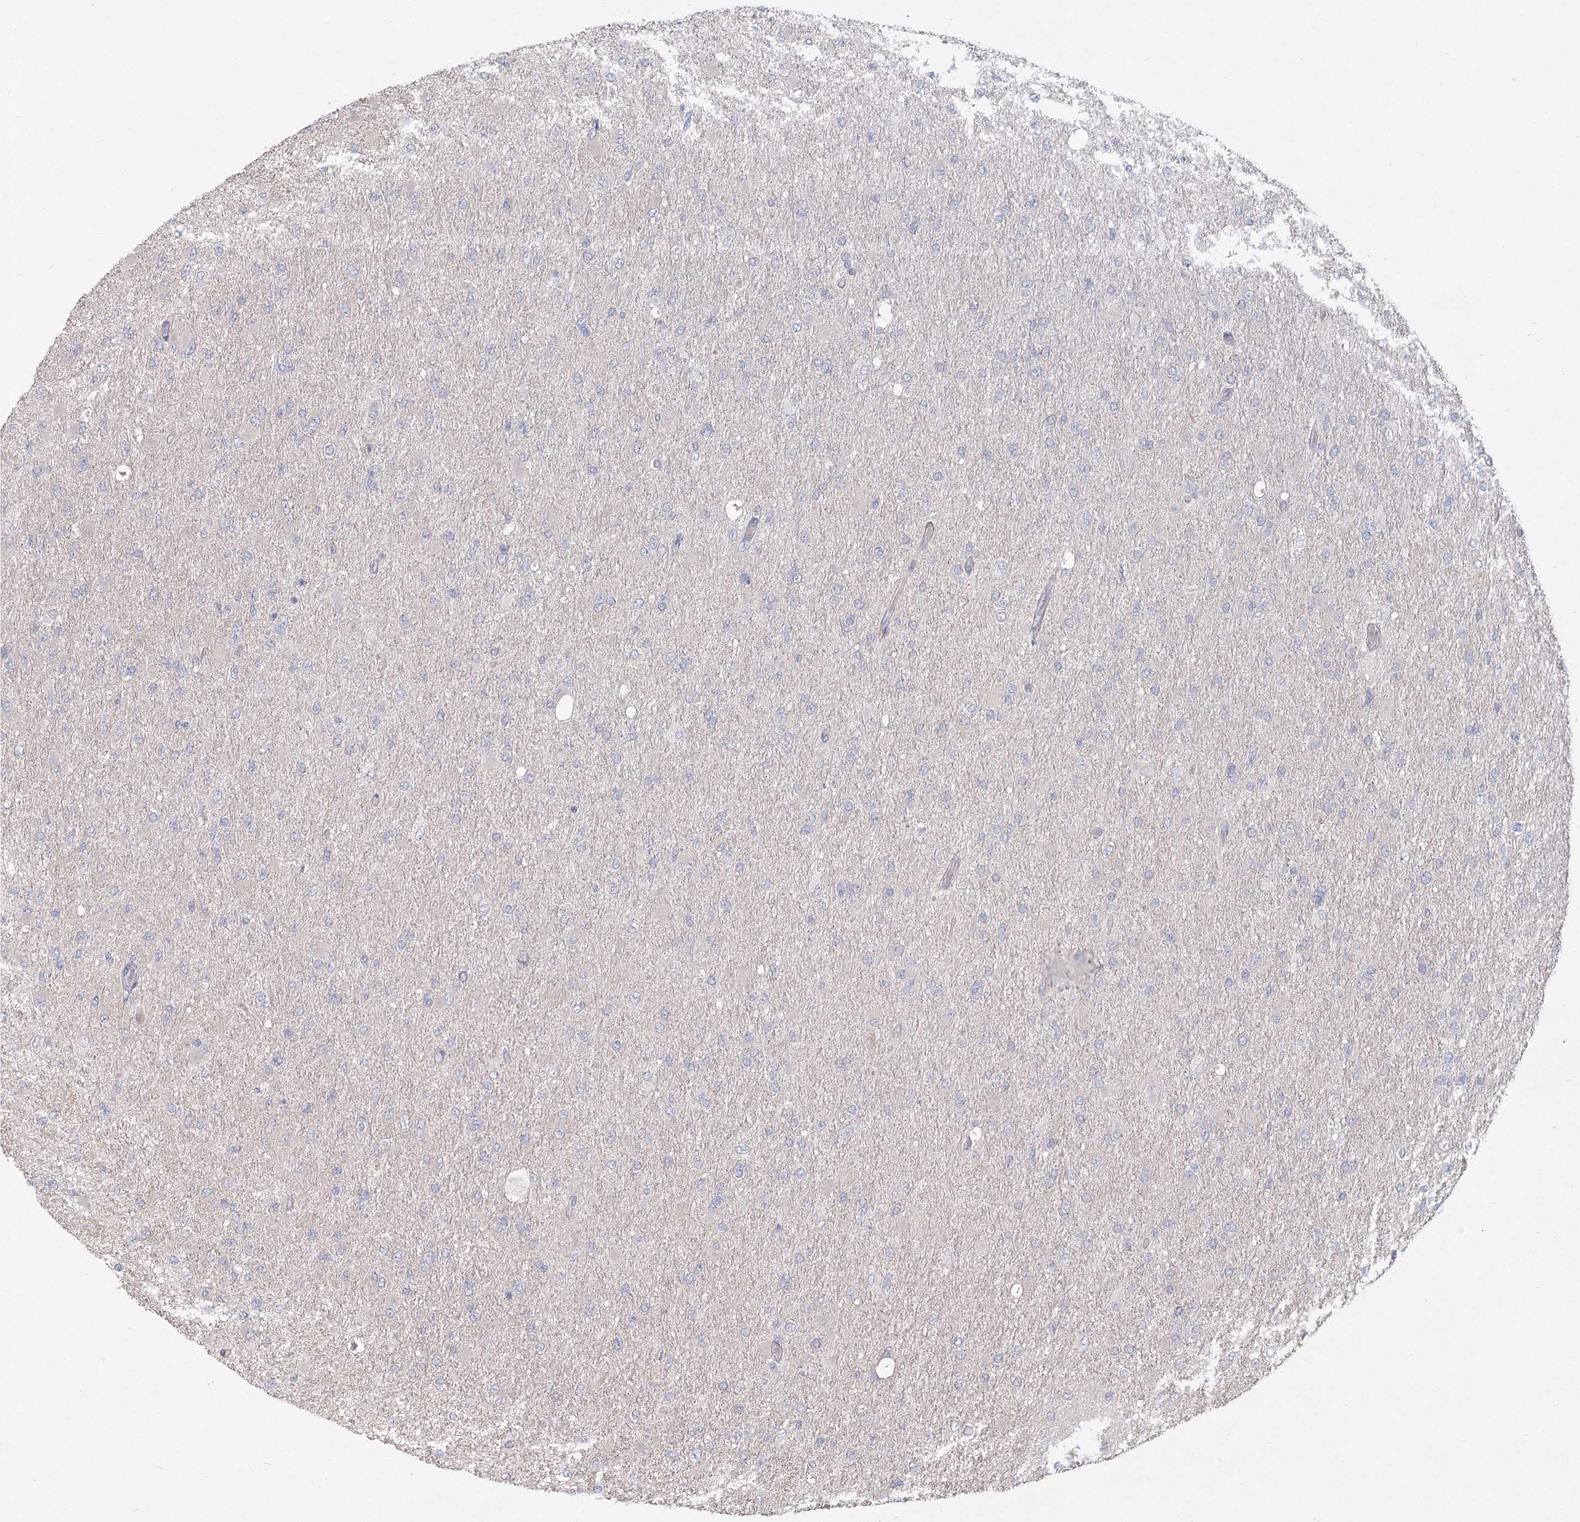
{"staining": {"intensity": "negative", "quantity": "none", "location": "none"}, "tissue": "glioma", "cell_type": "Tumor cells", "image_type": "cancer", "snomed": [{"axis": "morphology", "description": "Glioma, malignant, High grade"}, {"axis": "topography", "description": "Cerebral cortex"}], "caption": "Immunohistochemical staining of glioma shows no significant staining in tumor cells. (Brightfield microscopy of DAB immunohistochemistry (IHC) at high magnification).", "gene": "CNTLN", "patient": {"sex": "female", "age": 36}}